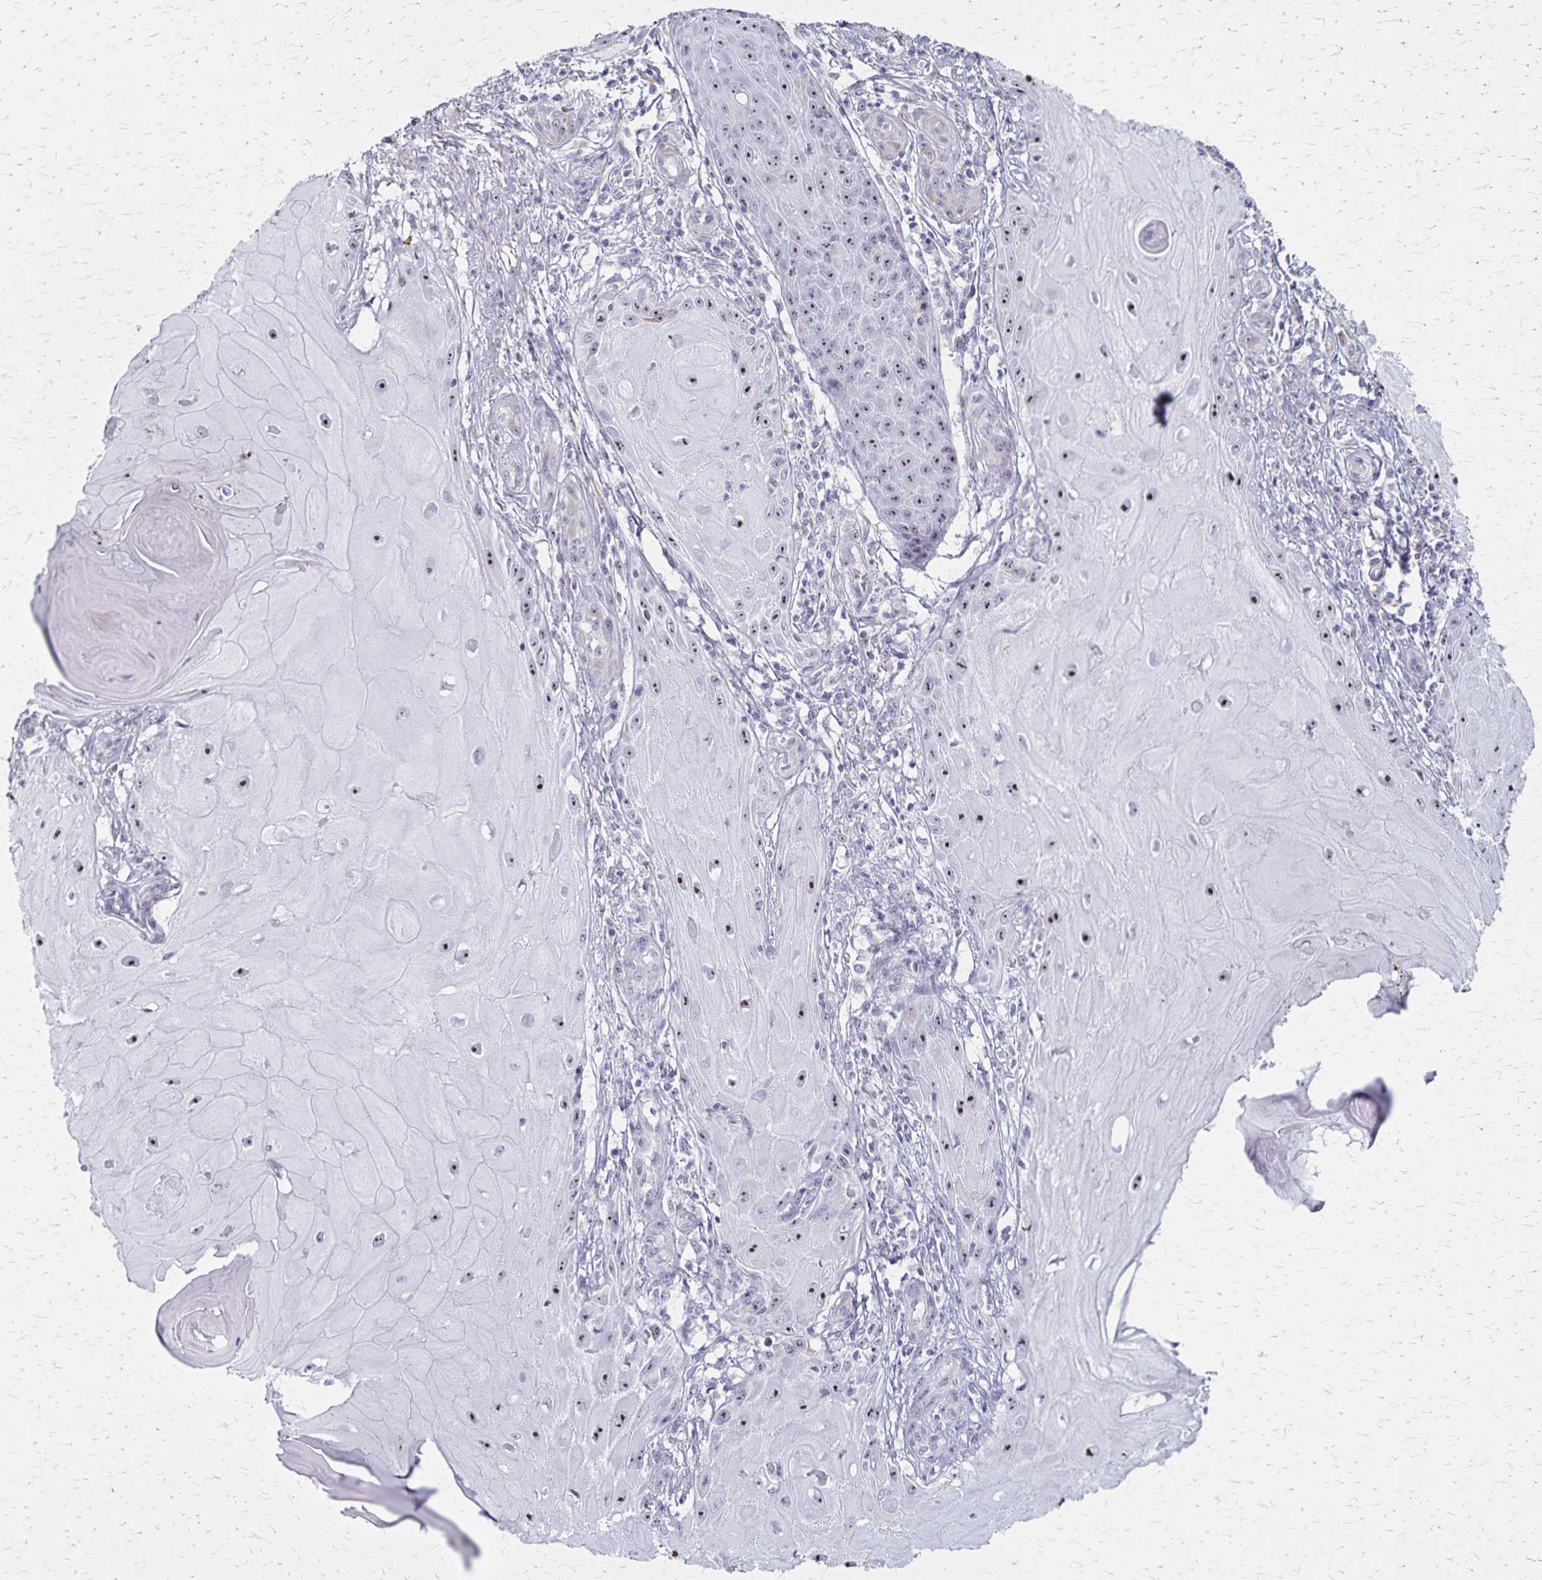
{"staining": {"intensity": "moderate", "quantity": "25%-75%", "location": "nuclear"}, "tissue": "skin cancer", "cell_type": "Tumor cells", "image_type": "cancer", "snomed": [{"axis": "morphology", "description": "Squamous cell carcinoma, NOS"}, {"axis": "topography", "description": "Skin"}], "caption": "High-power microscopy captured an immunohistochemistry image of skin squamous cell carcinoma, revealing moderate nuclear staining in approximately 25%-75% of tumor cells. The staining is performed using DAB brown chromogen to label protein expression. The nuclei are counter-stained blue using hematoxylin.", "gene": "DLK2", "patient": {"sex": "female", "age": 77}}